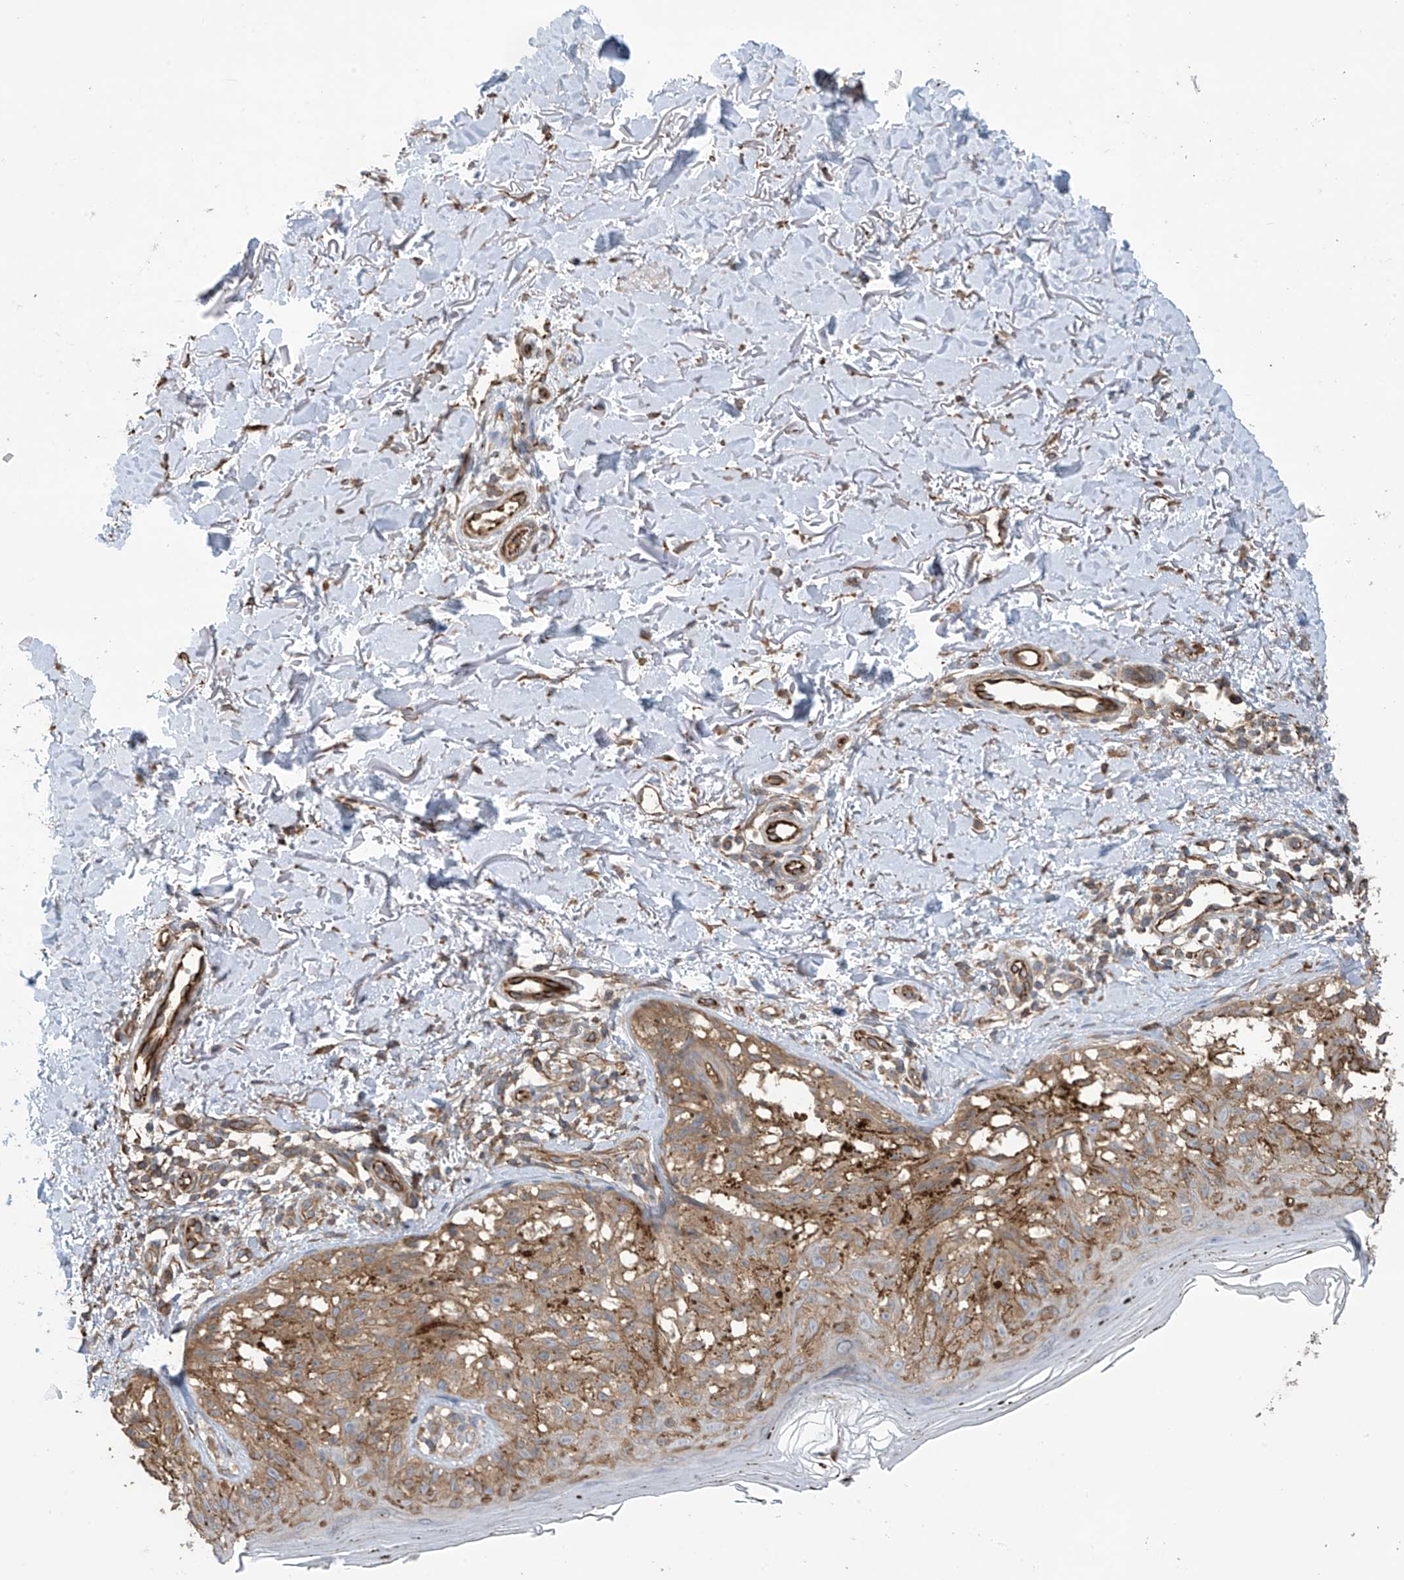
{"staining": {"intensity": "moderate", "quantity": ">75%", "location": "cytoplasmic/membranous"}, "tissue": "melanoma", "cell_type": "Tumor cells", "image_type": "cancer", "snomed": [{"axis": "morphology", "description": "Malignant melanoma, NOS"}, {"axis": "topography", "description": "Skin"}], "caption": "Moderate cytoplasmic/membranous expression for a protein is identified in about >75% of tumor cells of melanoma using IHC.", "gene": "PHACTR4", "patient": {"sex": "female", "age": 50}}